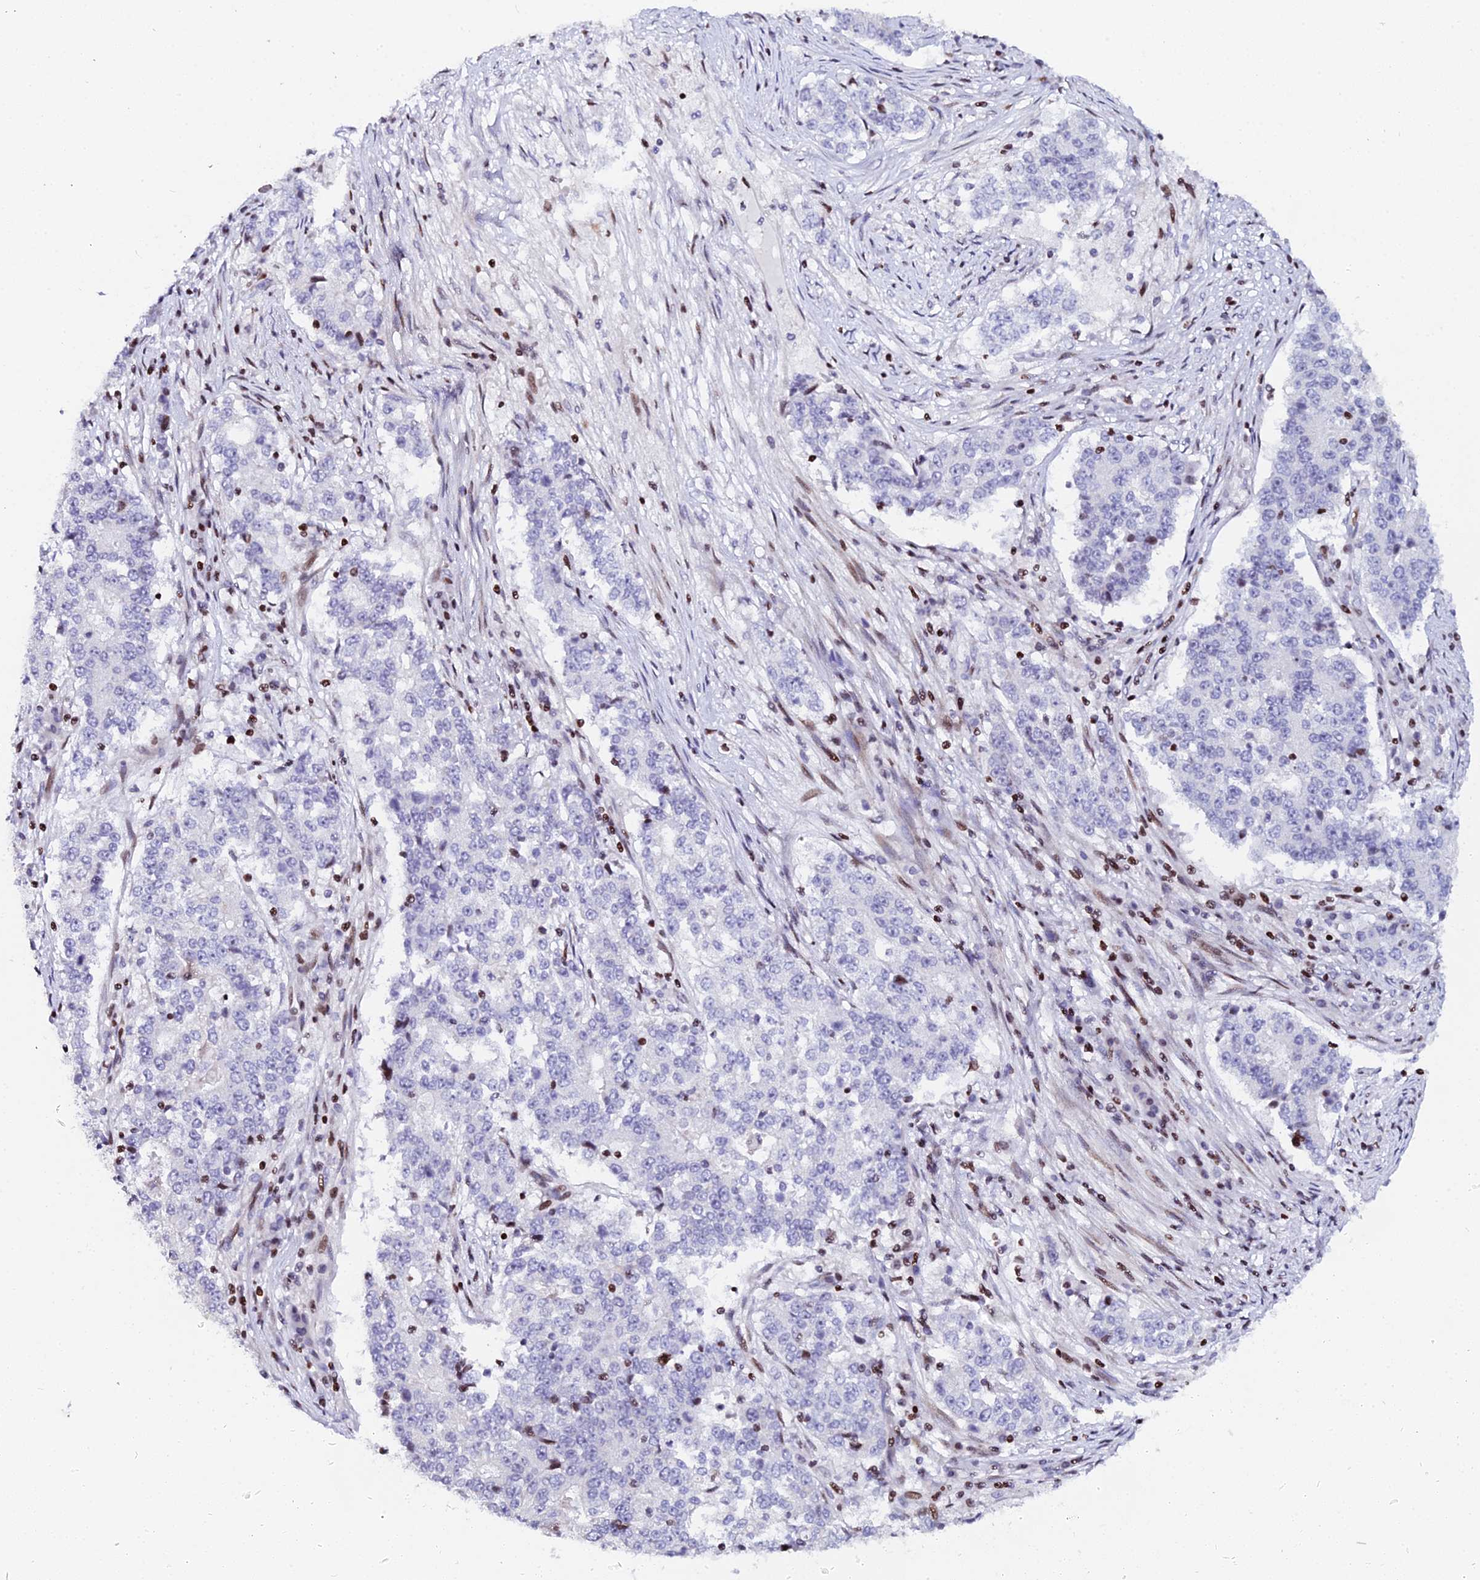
{"staining": {"intensity": "negative", "quantity": "none", "location": "none"}, "tissue": "stomach cancer", "cell_type": "Tumor cells", "image_type": "cancer", "snomed": [{"axis": "morphology", "description": "Adenocarcinoma, NOS"}, {"axis": "topography", "description": "Stomach"}], "caption": "Human stomach cancer (adenocarcinoma) stained for a protein using immunohistochemistry reveals no expression in tumor cells.", "gene": "MYNN", "patient": {"sex": "male", "age": 59}}